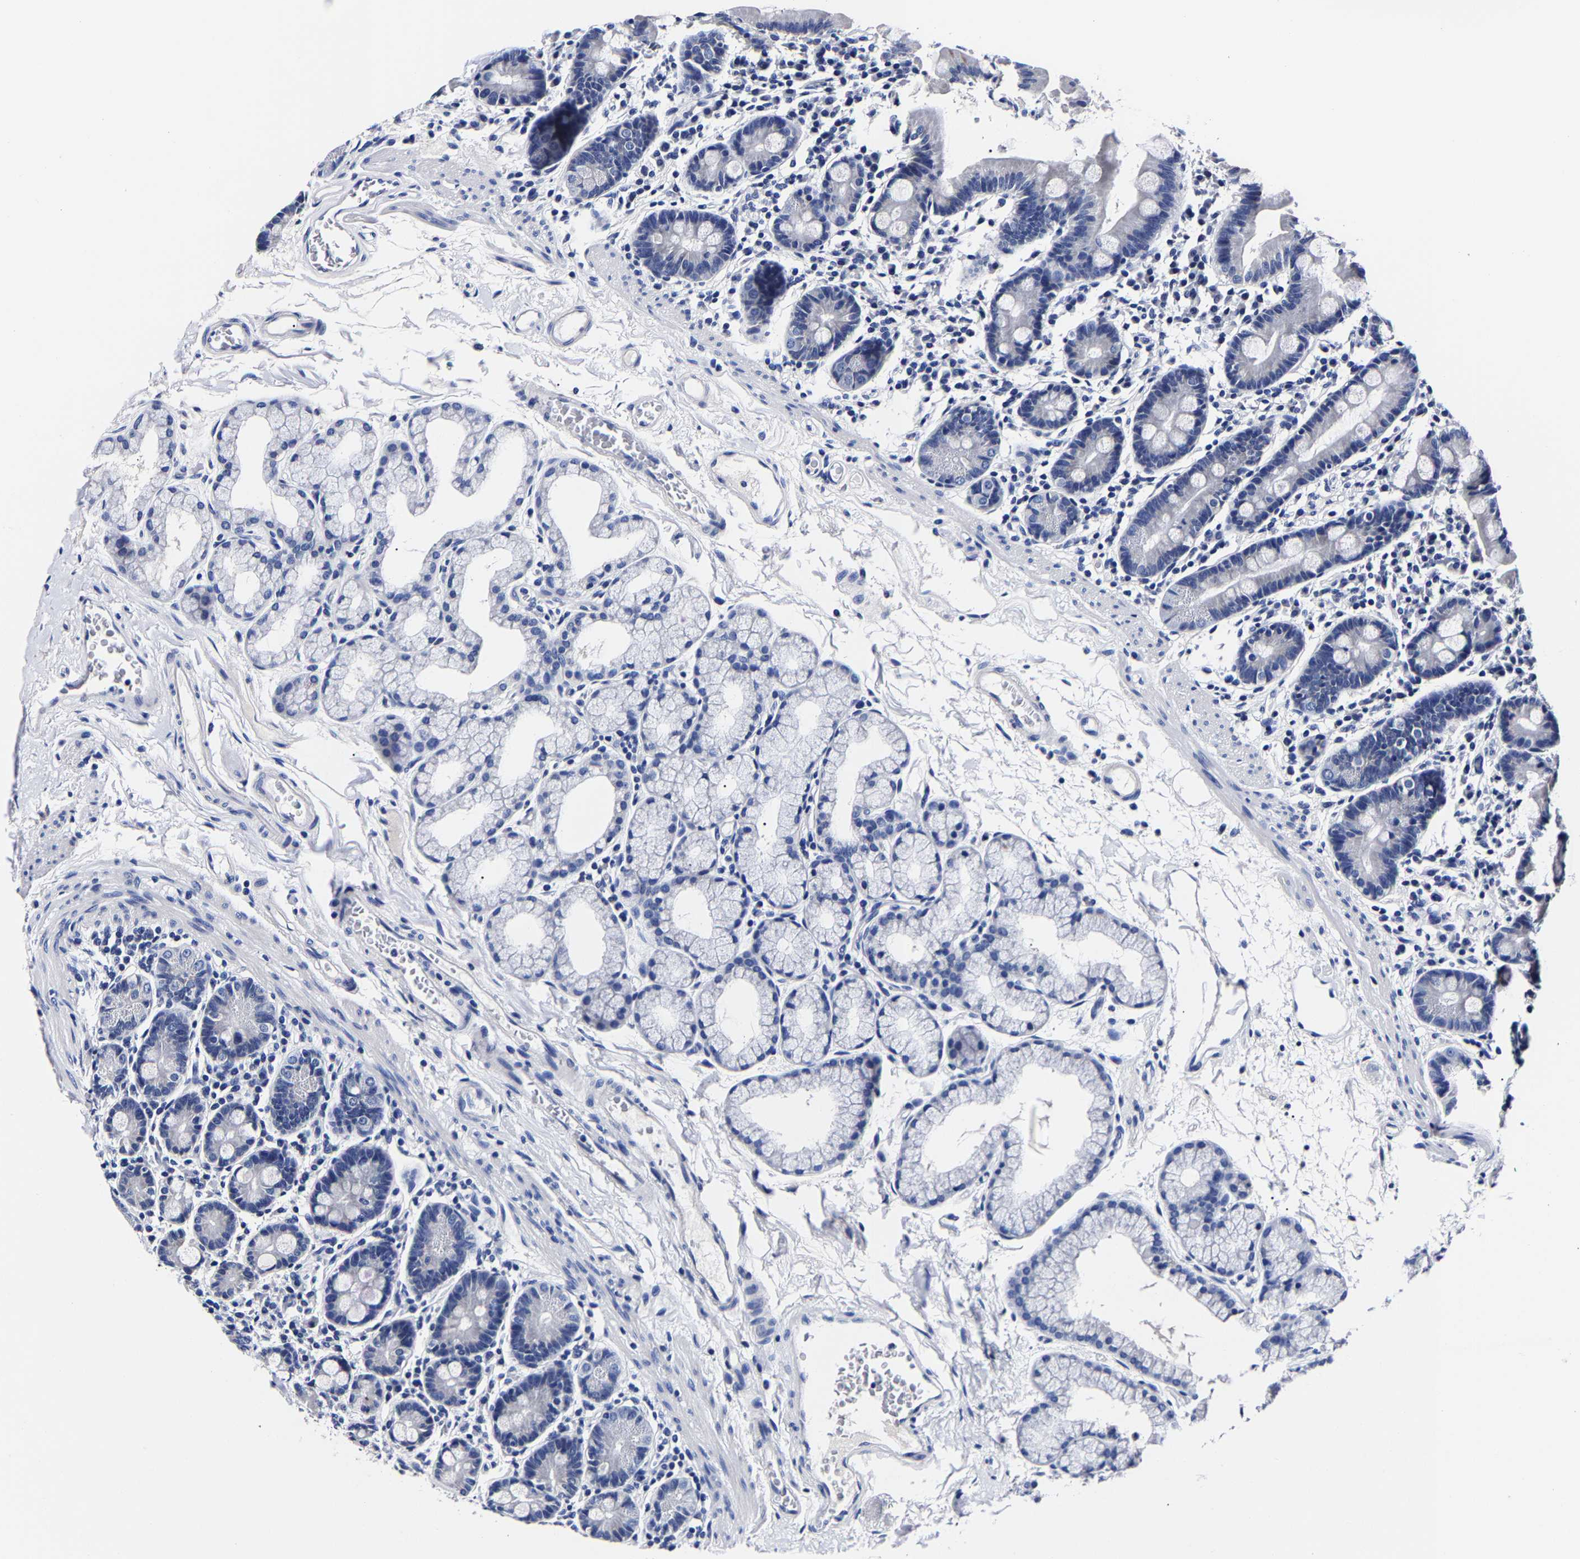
{"staining": {"intensity": "negative", "quantity": "none", "location": "none"}, "tissue": "duodenum", "cell_type": "Glandular cells", "image_type": "normal", "snomed": [{"axis": "morphology", "description": "Normal tissue, NOS"}, {"axis": "topography", "description": "Duodenum"}], "caption": "Glandular cells show no significant protein positivity in unremarkable duodenum. Nuclei are stained in blue.", "gene": "CPA2", "patient": {"sex": "male", "age": 50}}